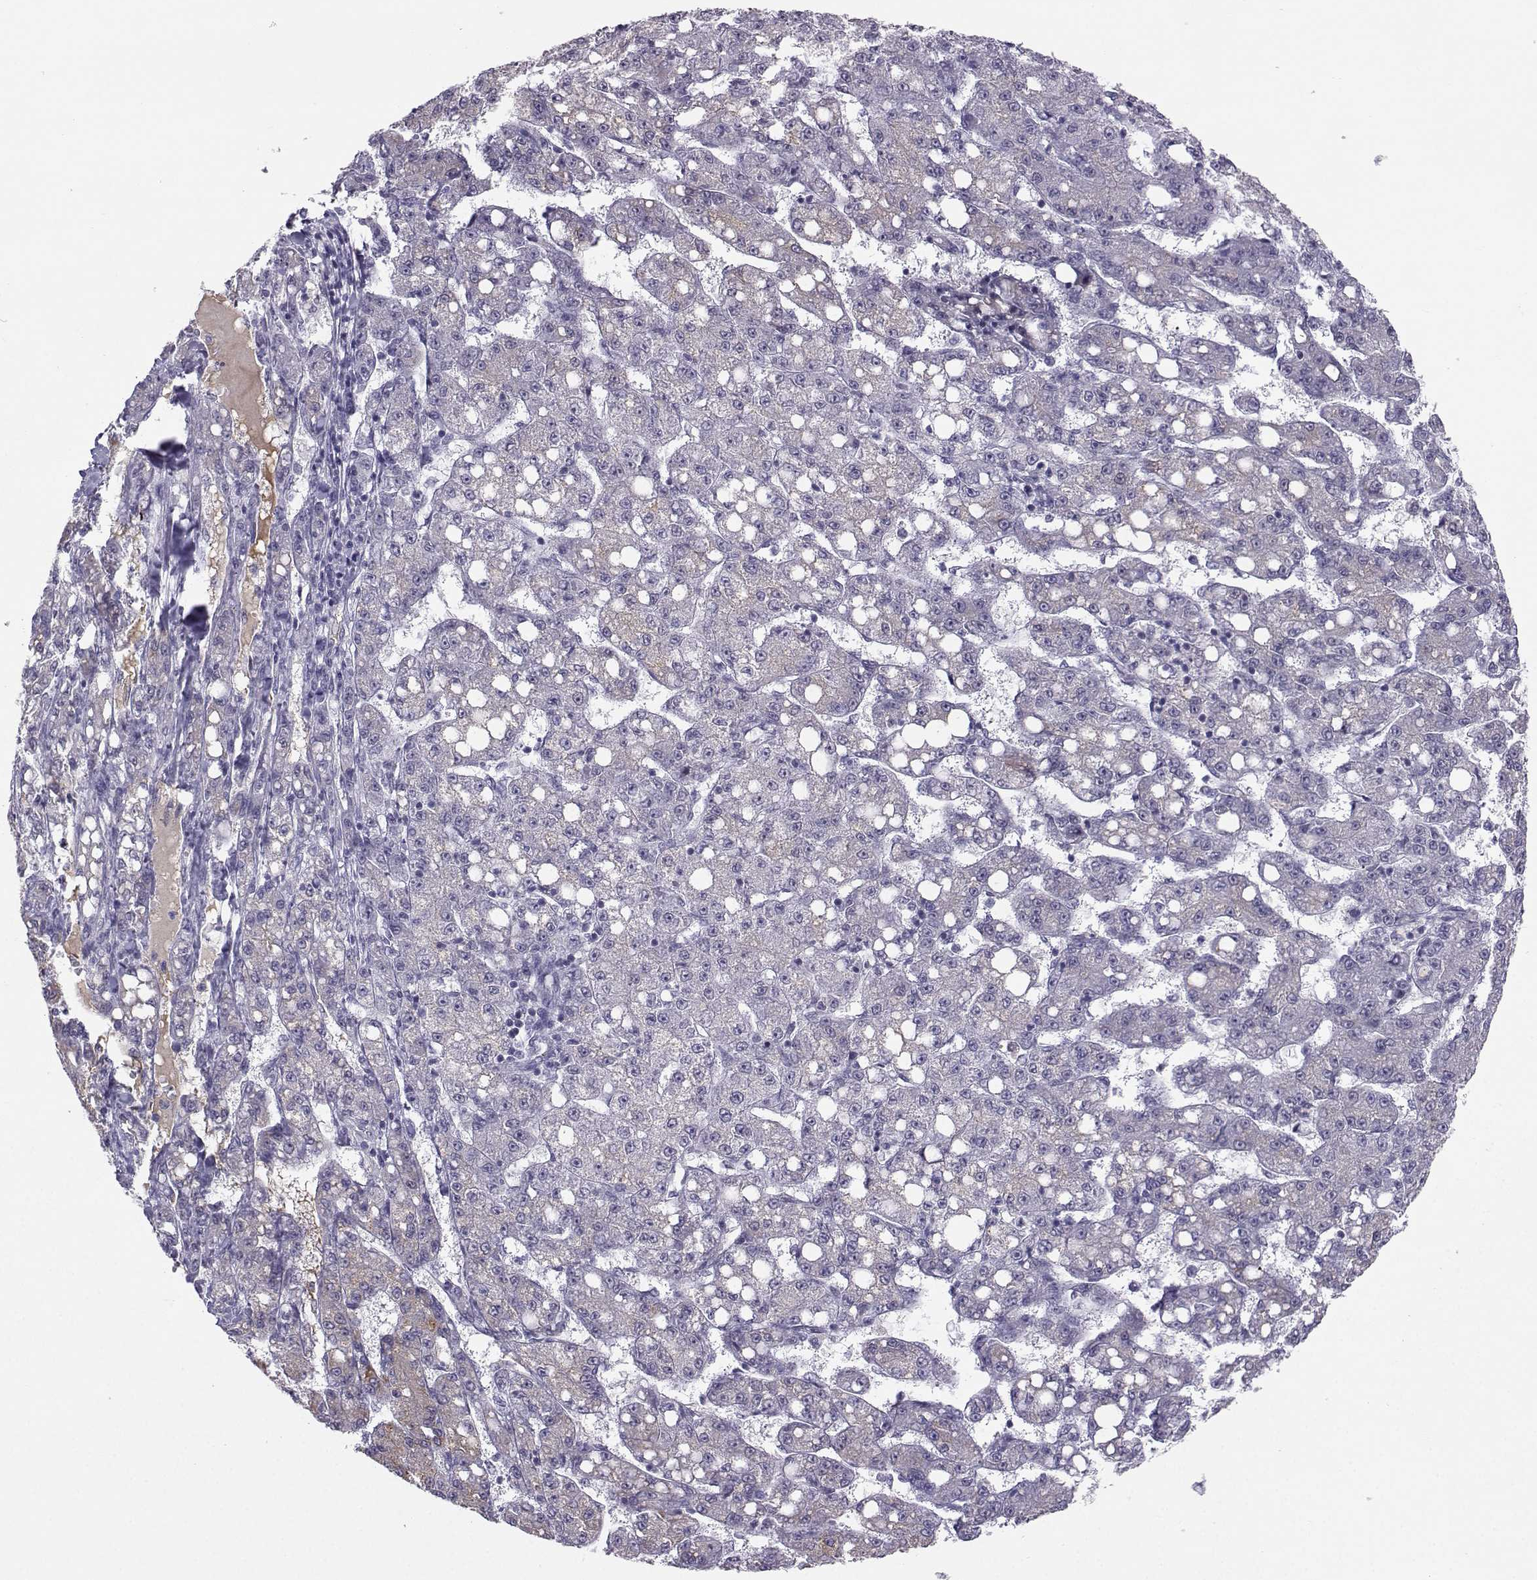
{"staining": {"intensity": "weak", "quantity": "25%-75%", "location": "cytoplasmic/membranous"}, "tissue": "liver cancer", "cell_type": "Tumor cells", "image_type": "cancer", "snomed": [{"axis": "morphology", "description": "Carcinoma, Hepatocellular, NOS"}, {"axis": "topography", "description": "Liver"}], "caption": "Hepatocellular carcinoma (liver) was stained to show a protein in brown. There is low levels of weak cytoplasmic/membranous positivity in about 25%-75% of tumor cells. The staining was performed using DAB (3,3'-diaminobenzidine) to visualize the protein expression in brown, while the nuclei were stained in blue with hematoxylin (Magnification: 20x).", "gene": "LHX1", "patient": {"sex": "female", "age": 65}}